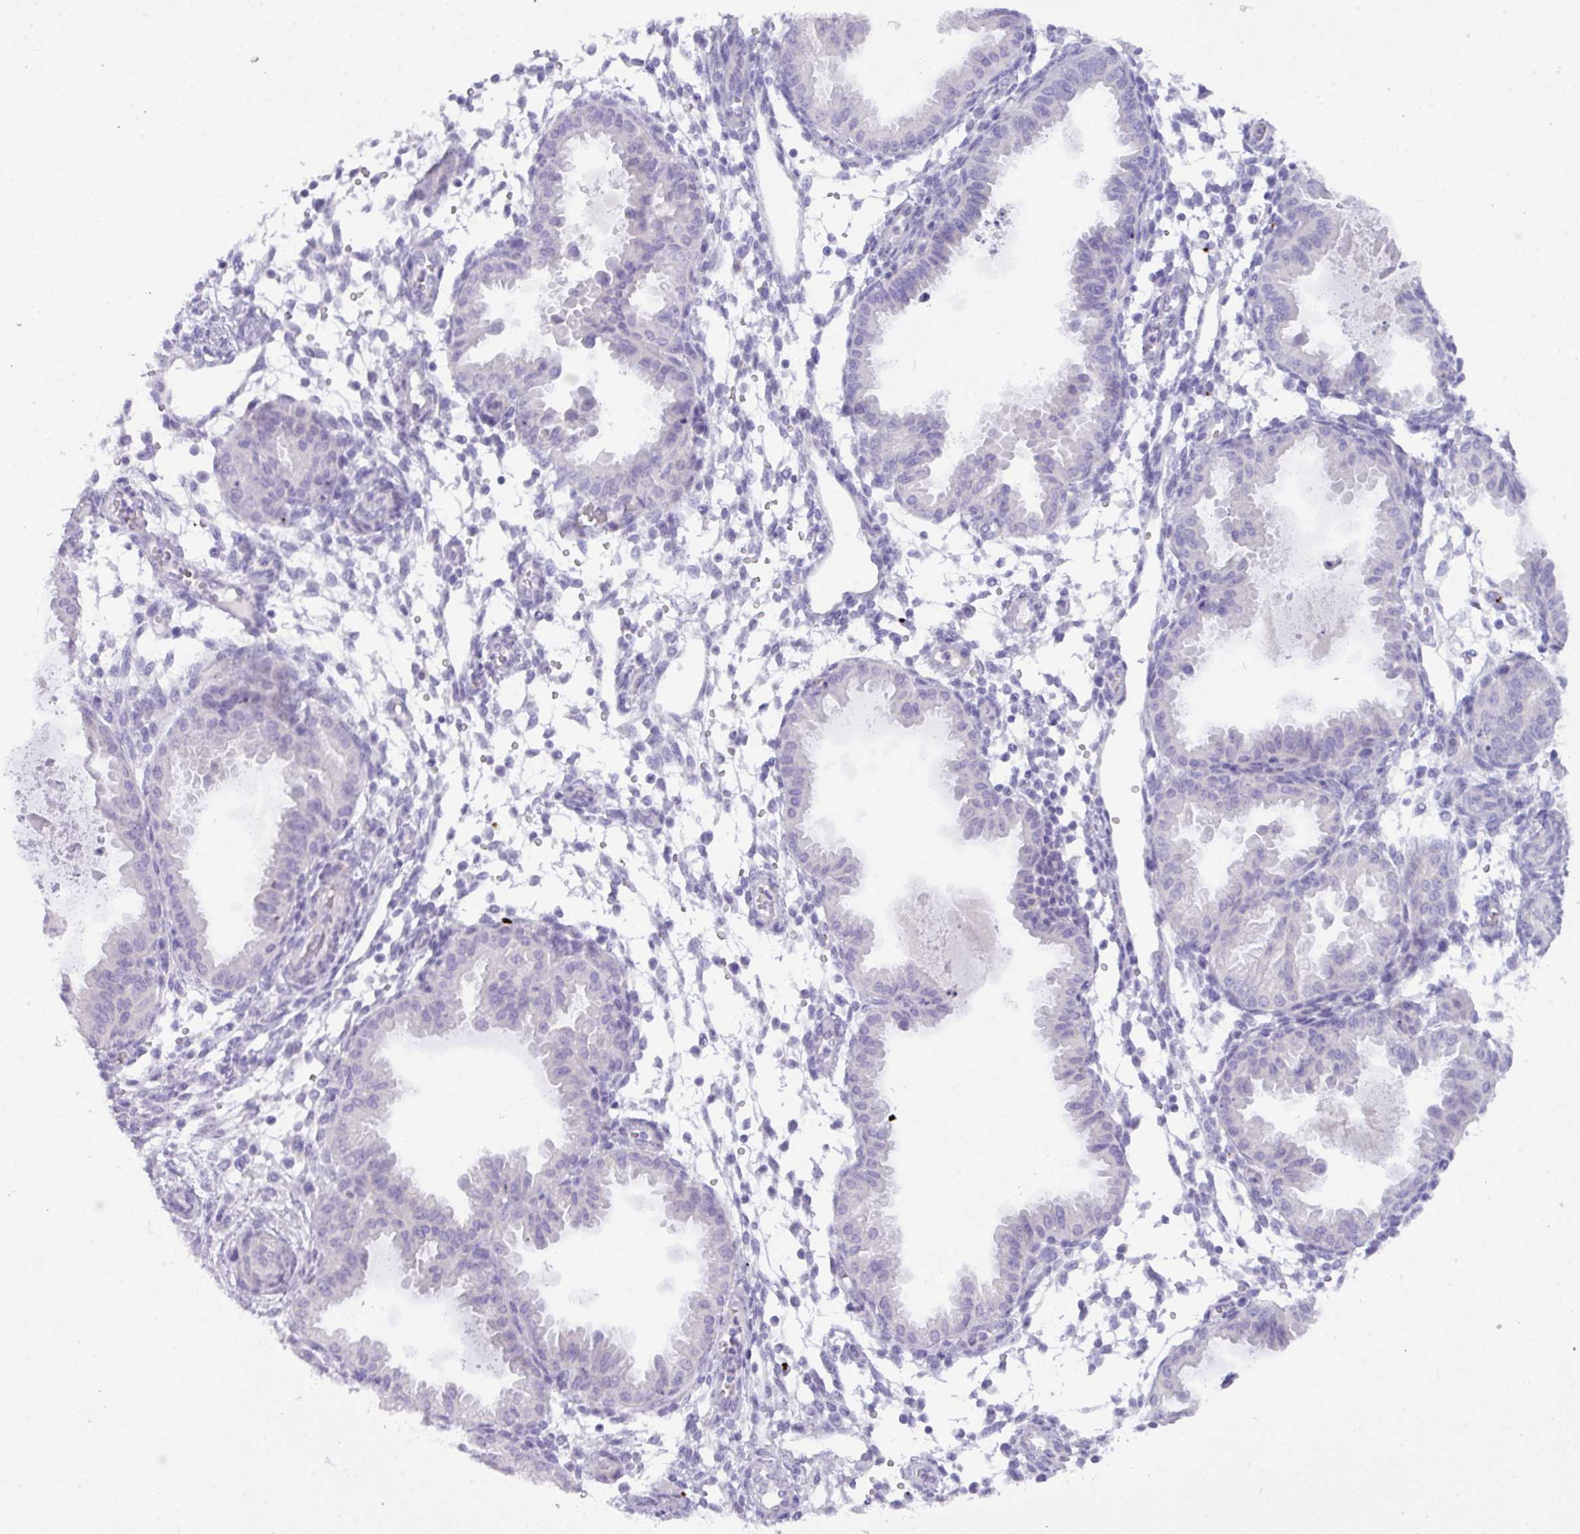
{"staining": {"intensity": "negative", "quantity": "none", "location": "none"}, "tissue": "endometrium", "cell_type": "Cells in endometrial stroma", "image_type": "normal", "snomed": [{"axis": "morphology", "description": "Normal tissue, NOS"}, {"axis": "topography", "description": "Endometrium"}], "caption": "Immunohistochemical staining of benign human endometrium demonstrates no significant positivity in cells in endometrial stroma.", "gene": "MRM2", "patient": {"sex": "female", "age": 33}}